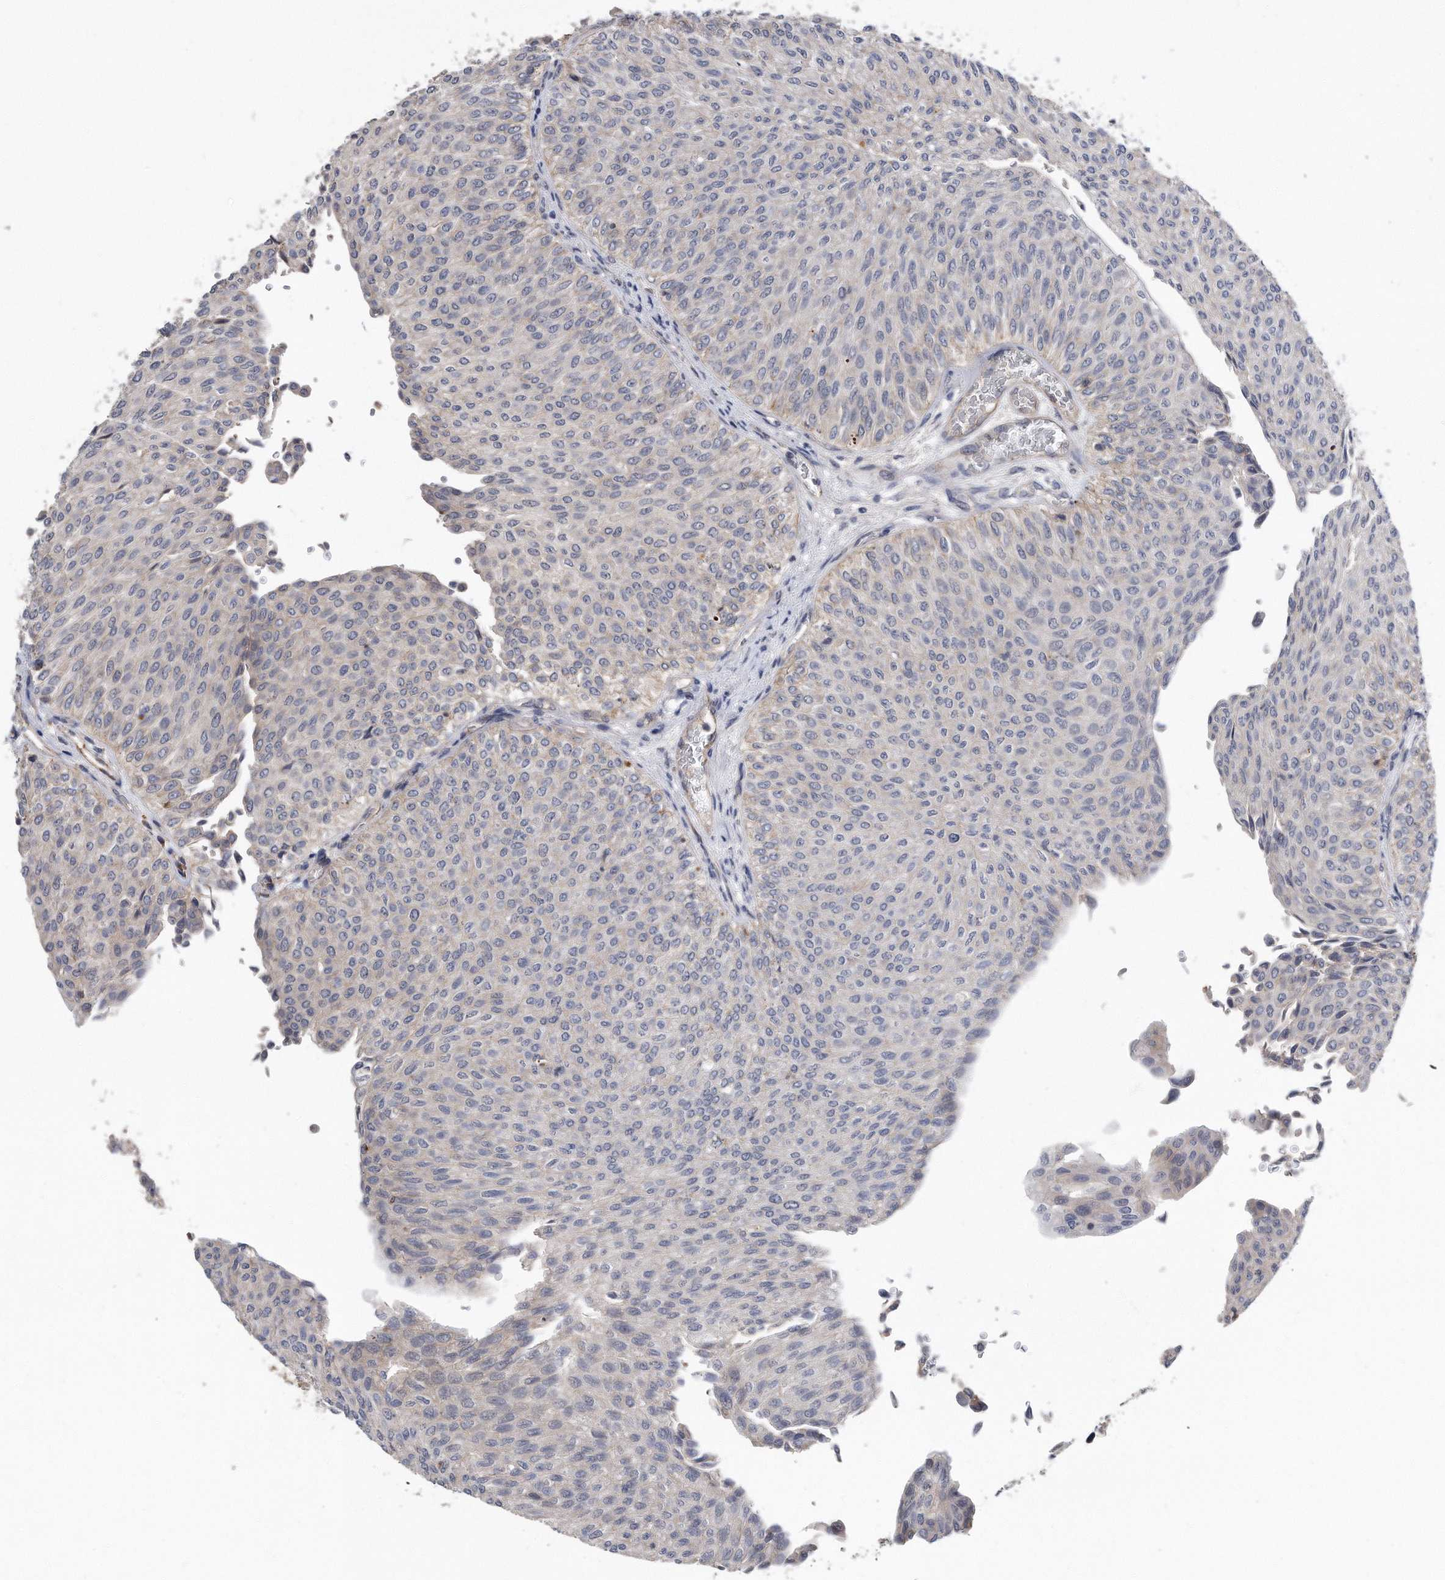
{"staining": {"intensity": "negative", "quantity": "none", "location": "none"}, "tissue": "urothelial cancer", "cell_type": "Tumor cells", "image_type": "cancer", "snomed": [{"axis": "morphology", "description": "Urothelial carcinoma, Low grade"}, {"axis": "topography", "description": "Urinary bladder"}], "caption": "This is a micrograph of immunohistochemistry (IHC) staining of urothelial carcinoma (low-grade), which shows no staining in tumor cells.", "gene": "GPC1", "patient": {"sex": "male", "age": 78}}